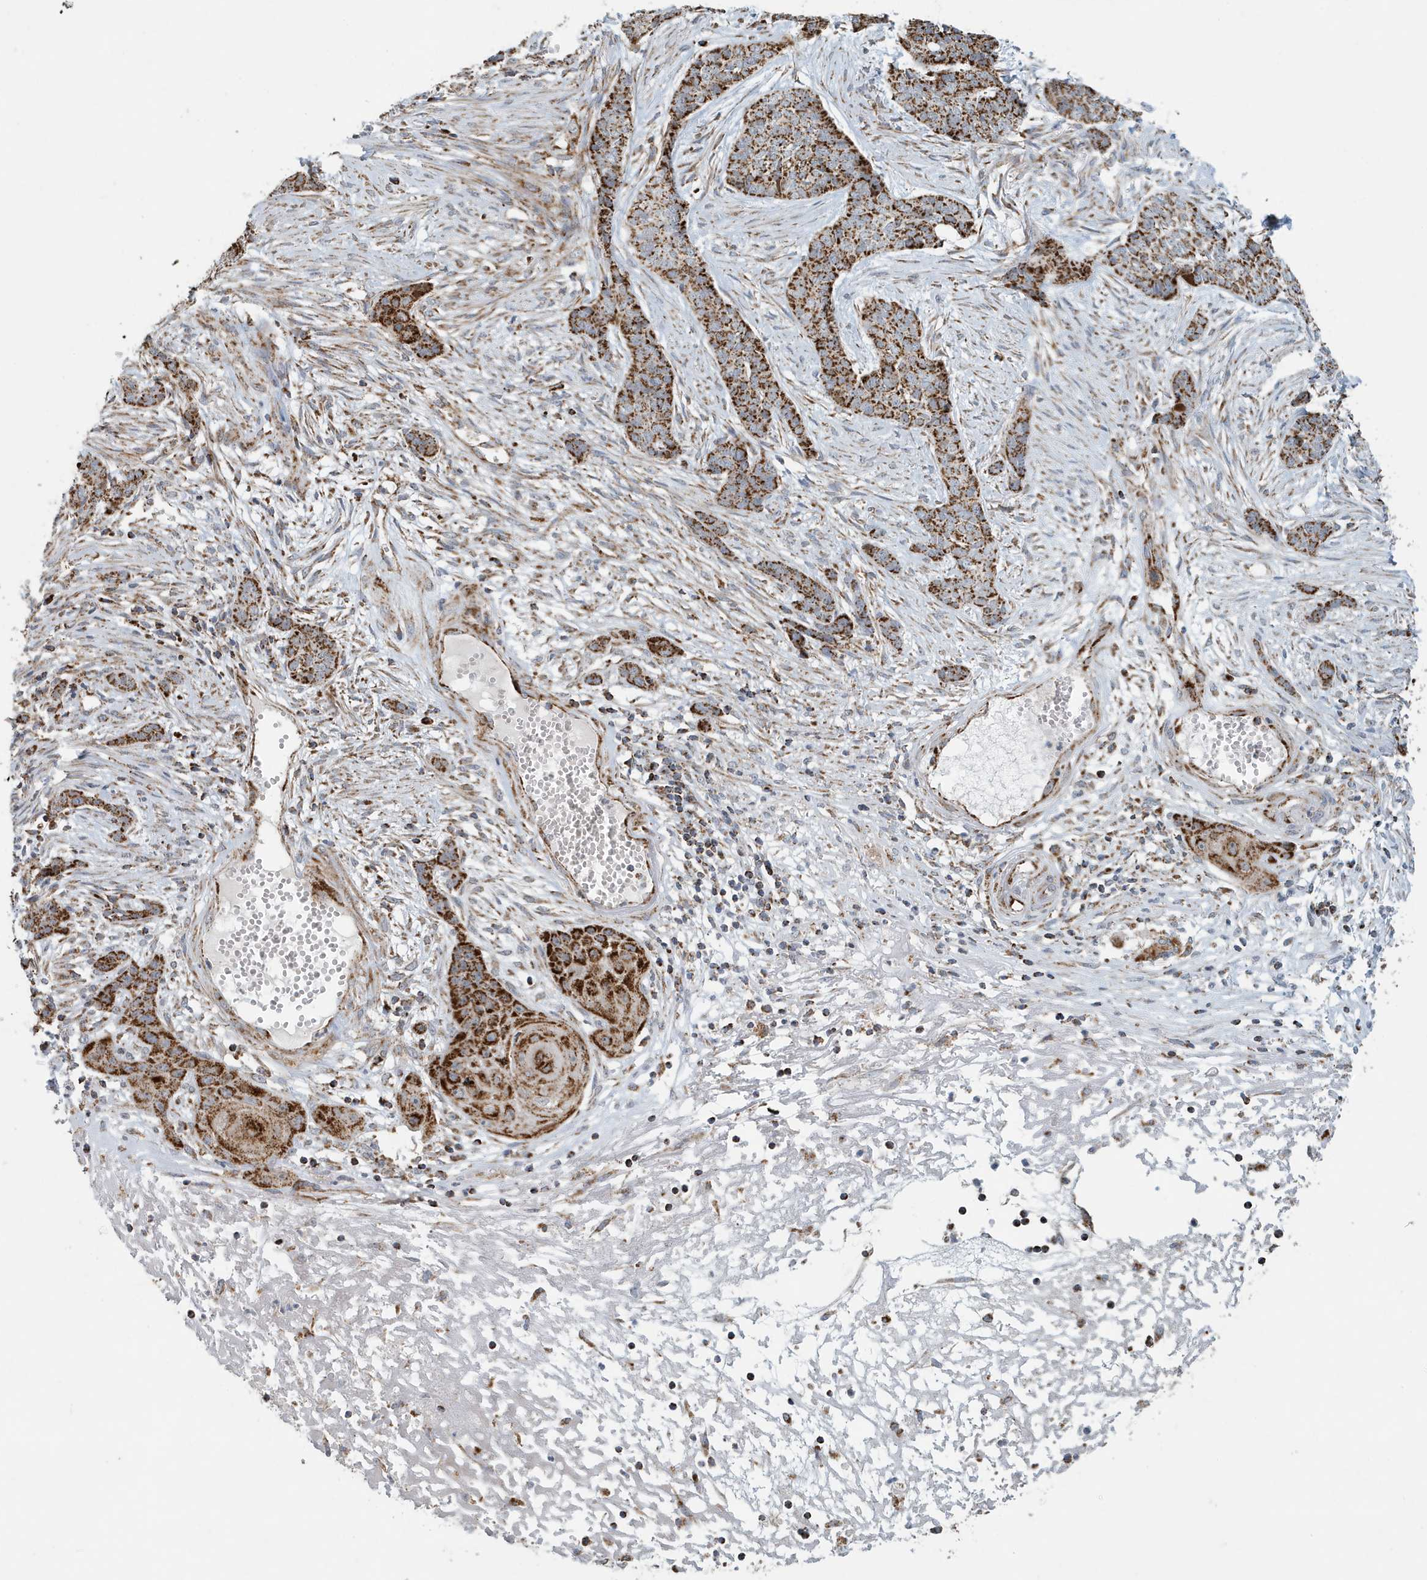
{"staining": {"intensity": "strong", "quantity": ">75%", "location": "cytoplasmic/membranous"}, "tissue": "skin cancer", "cell_type": "Tumor cells", "image_type": "cancer", "snomed": [{"axis": "morphology", "description": "Basal cell carcinoma"}, {"axis": "topography", "description": "Skin"}], "caption": "Immunohistochemical staining of basal cell carcinoma (skin) shows strong cytoplasmic/membranous protein staining in about >75% of tumor cells. Using DAB (brown) and hematoxylin (blue) stains, captured at high magnification using brightfield microscopy.", "gene": "MAN1A1", "patient": {"sex": "female", "age": 64}}